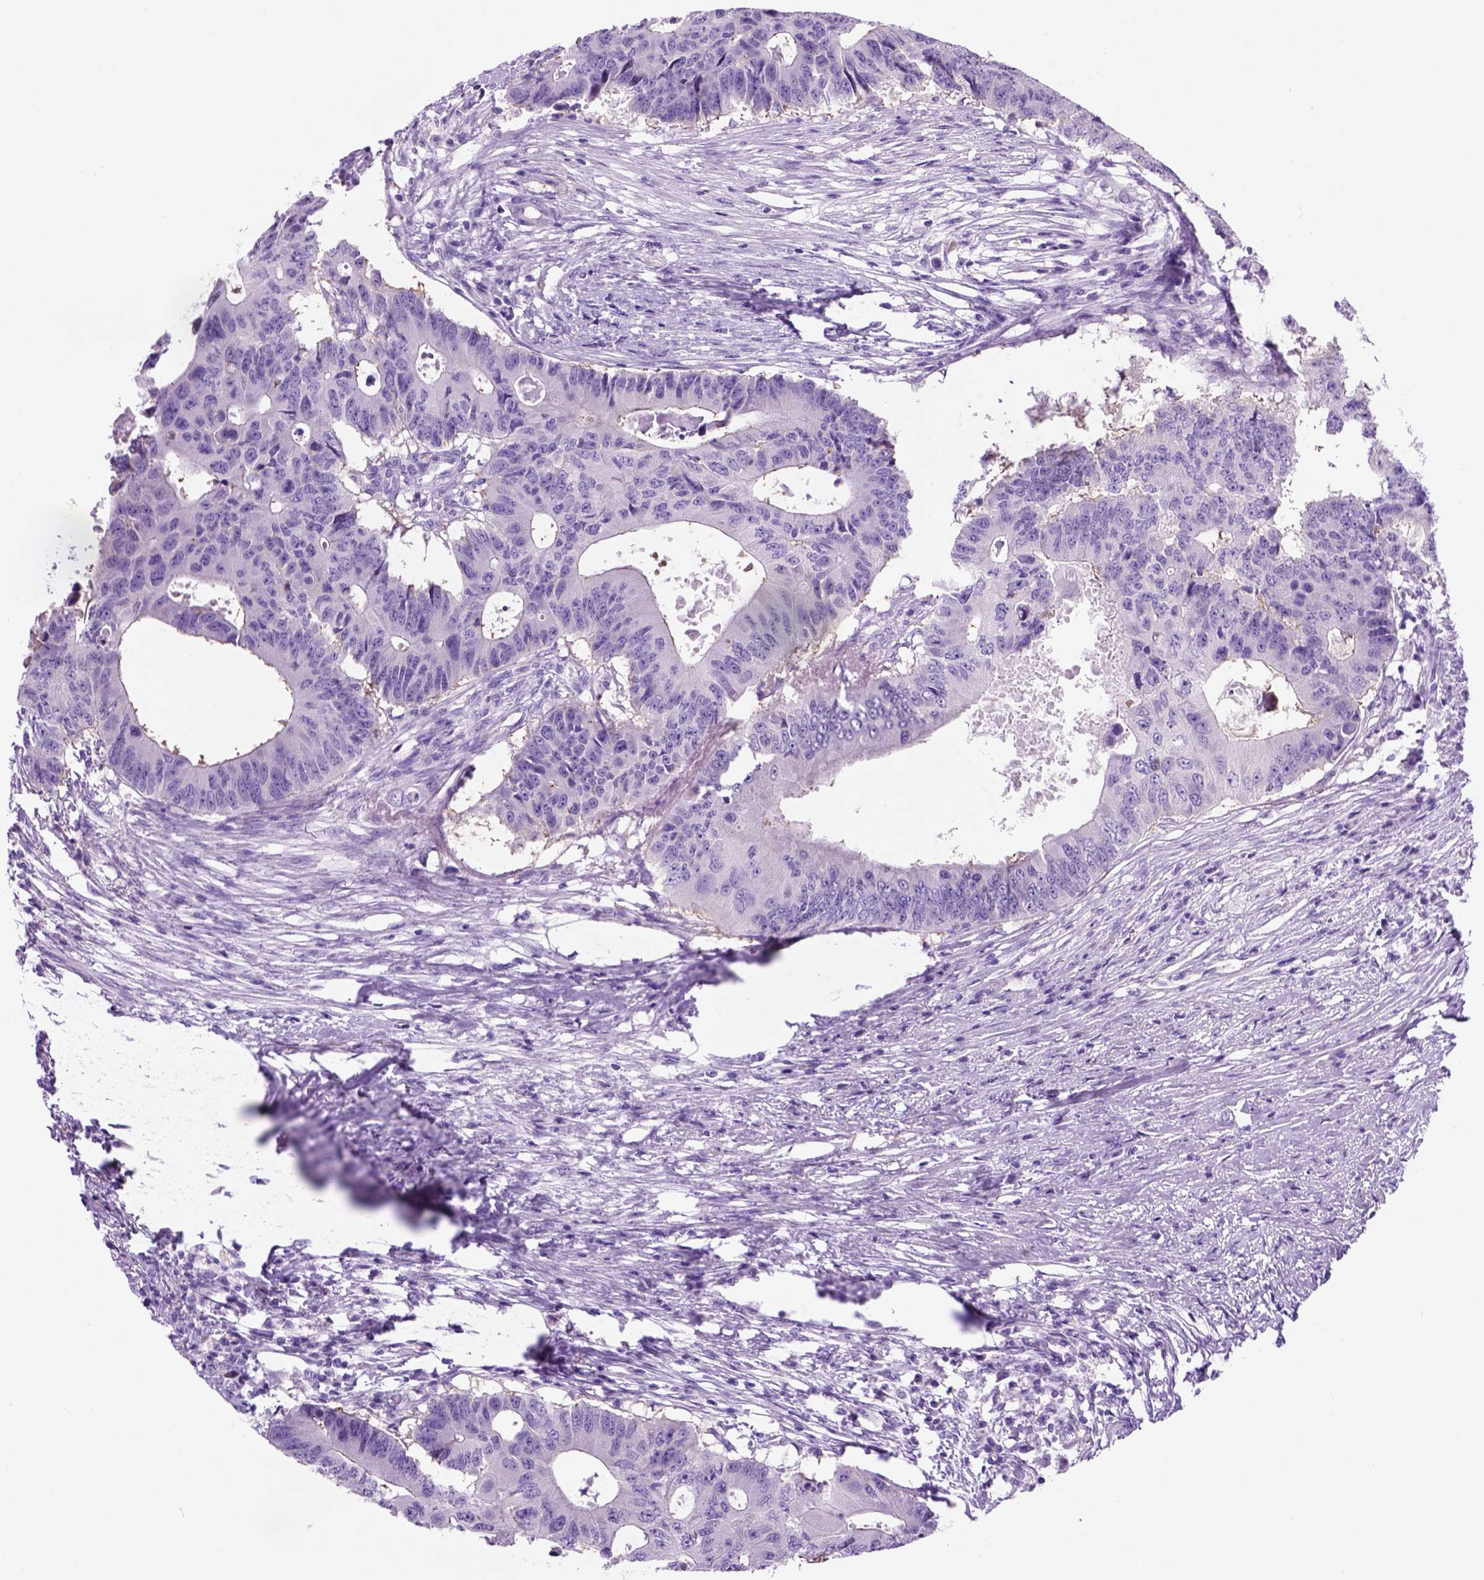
{"staining": {"intensity": "negative", "quantity": "none", "location": "none"}, "tissue": "colorectal cancer", "cell_type": "Tumor cells", "image_type": "cancer", "snomed": [{"axis": "morphology", "description": "Adenocarcinoma, NOS"}, {"axis": "topography", "description": "Colon"}], "caption": "Human colorectal adenocarcinoma stained for a protein using immunohistochemistry demonstrates no staining in tumor cells.", "gene": "HHIPL2", "patient": {"sex": "male", "age": 71}}